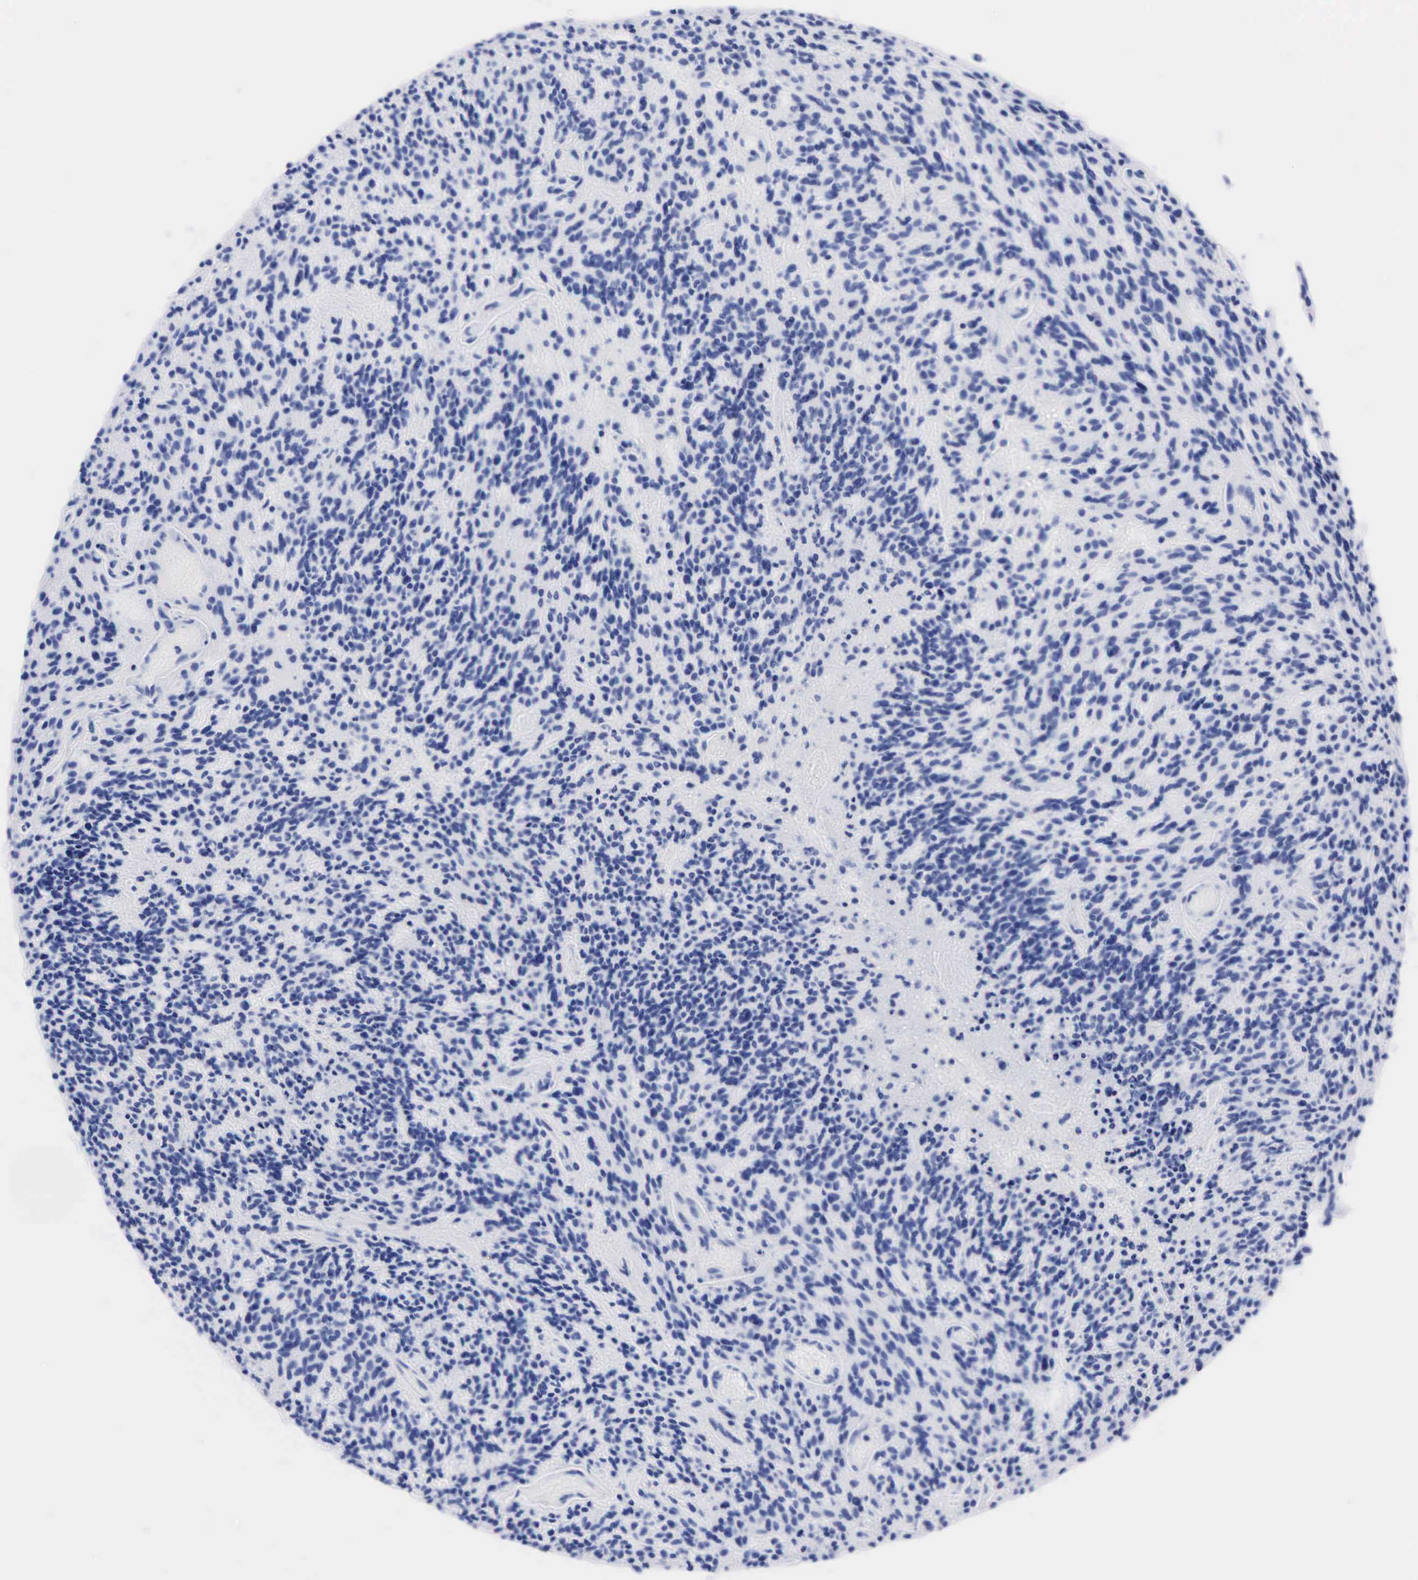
{"staining": {"intensity": "negative", "quantity": "none", "location": "none"}, "tissue": "glioma", "cell_type": "Tumor cells", "image_type": "cancer", "snomed": [{"axis": "morphology", "description": "Glioma, malignant, High grade"}, {"axis": "topography", "description": "Brain"}], "caption": "IHC of malignant glioma (high-grade) exhibits no positivity in tumor cells.", "gene": "NKX2-1", "patient": {"sex": "female", "age": 13}}